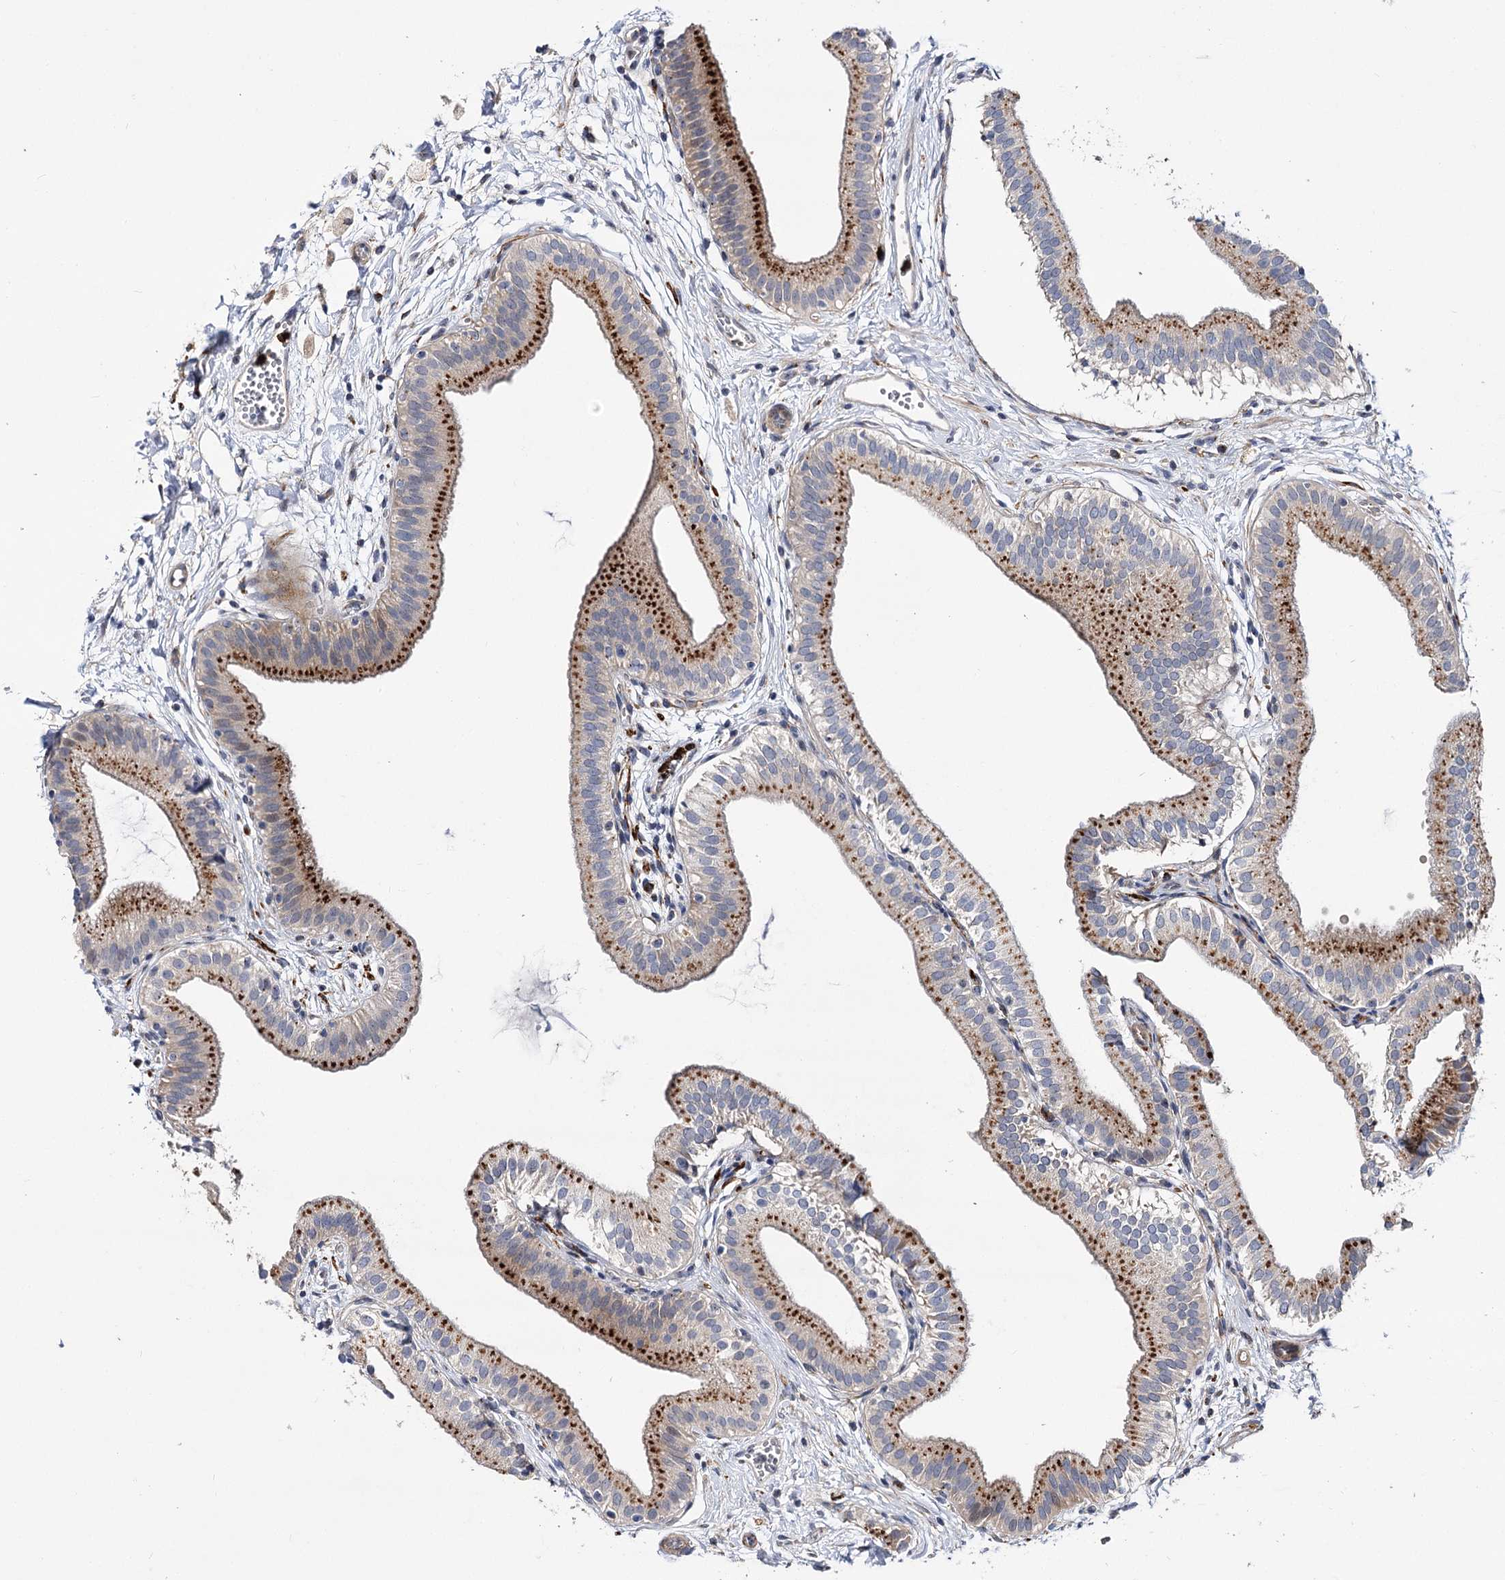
{"staining": {"intensity": "strong", "quantity": "25%-75%", "location": "cytoplasmic/membranous"}, "tissue": "gallbladder", "cell_type": "Glandular cells", "image_type": "normal", "snomed": [{"axis": "morphology", "description": "Normal tissue, NOS"}, {"axis": "topography", "description": "Gallbladder"}], "caption": "Strong cytoplasmic/membranous positivity for a protein is present in about 25%-75% of glandular cells of normal gallbladder using immunohistochemistry.", "gene": "MINDY3", "patient": {"sex": "male", "age": 55}}